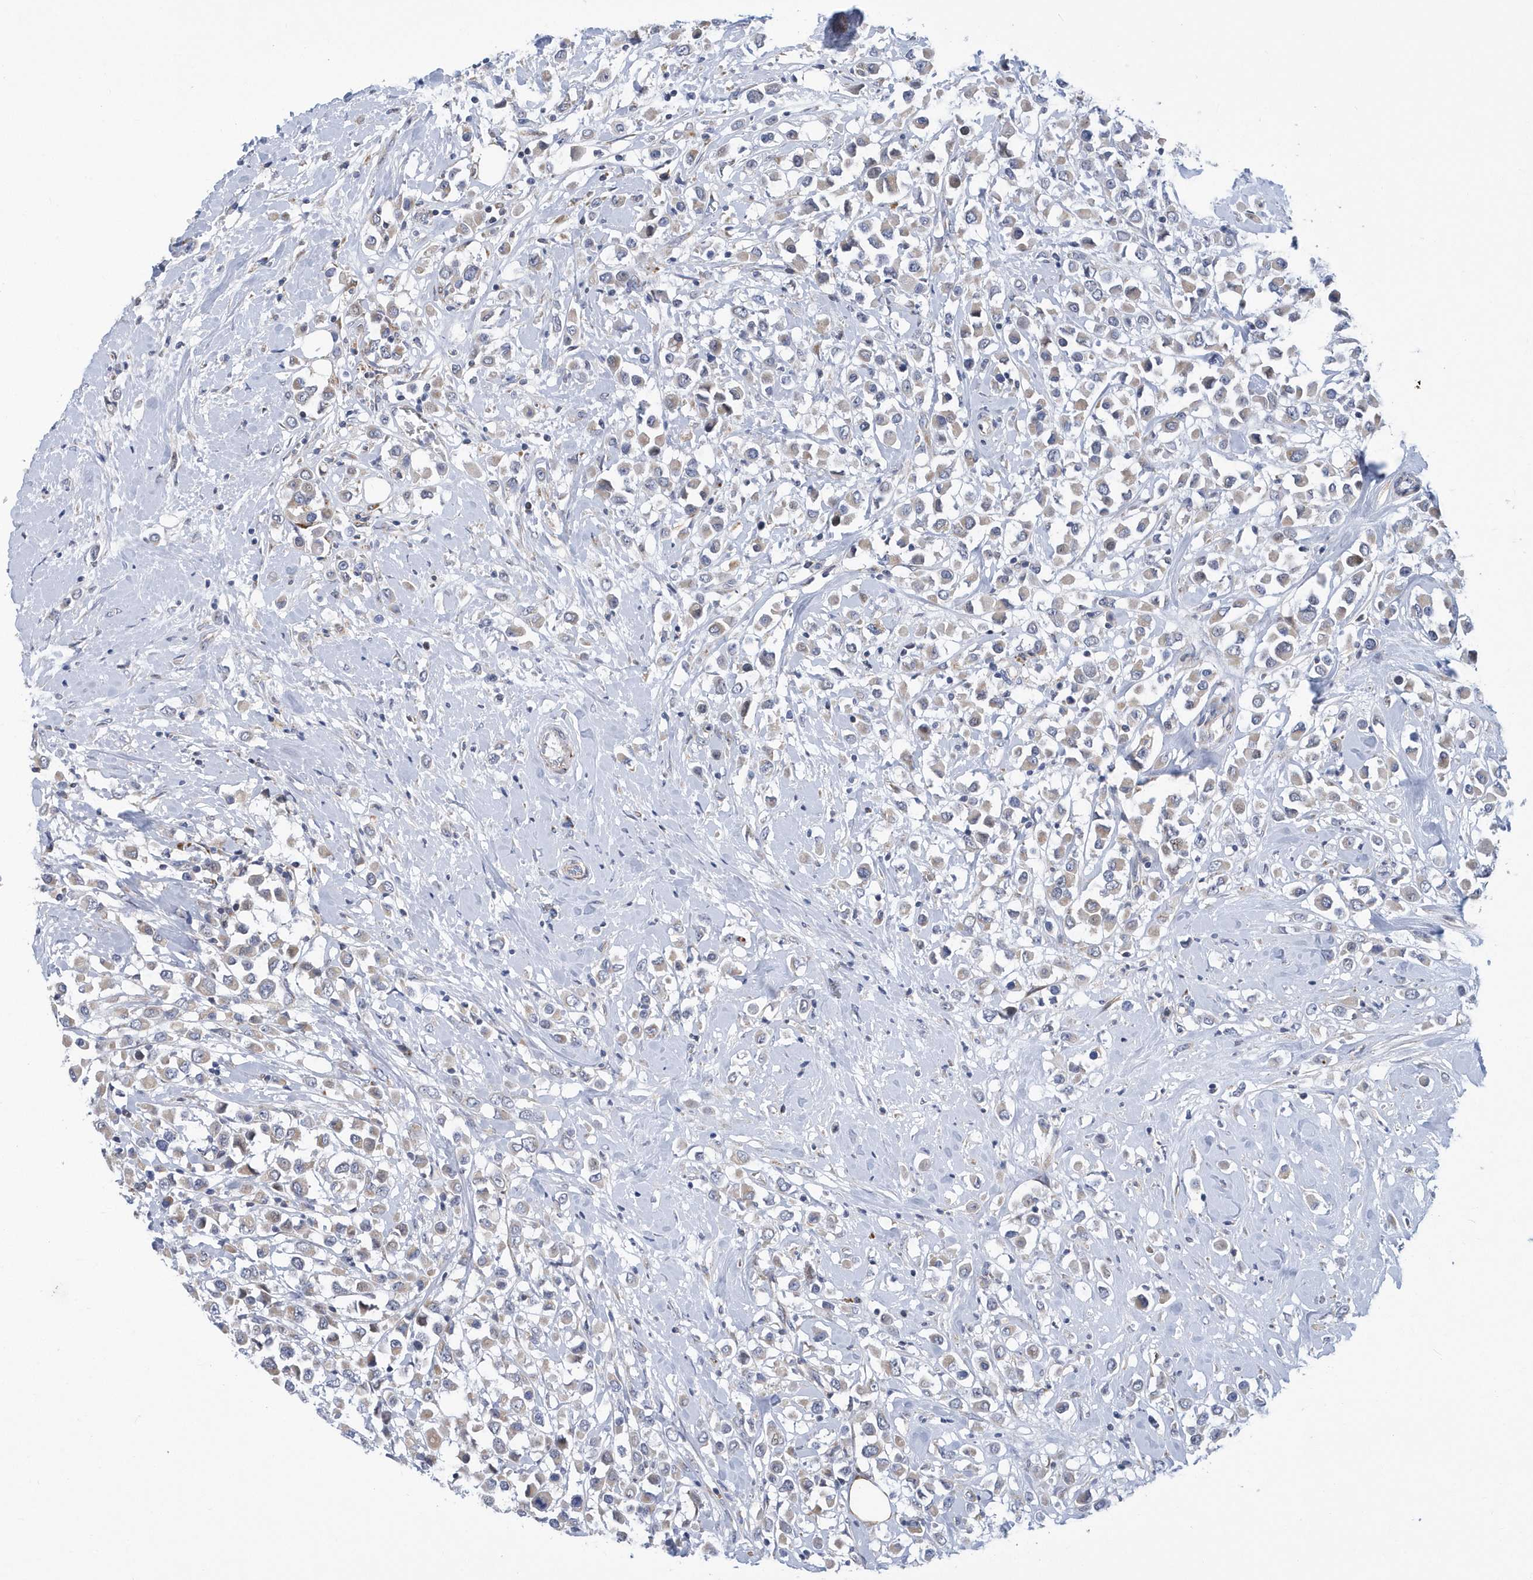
{"staining": {"intensity": "negative", "quantity": "none", "location": "none"}, "tissue": "breast cancer", "cell_type": "Tumor cells", "image_type": "cancer", "snomed": [{"axis": "morphology", "description": "Duct carcinoma"}, {"axis": "topography", "description": "Breast"}], "caption": "Breast intraductal carcinoma stained for a protein using immunohistochemistry (IHC) exhibits no positivity tumor cells.", "gene": "VWA5B2", "patient": {"sex": "female", "age": 61}}